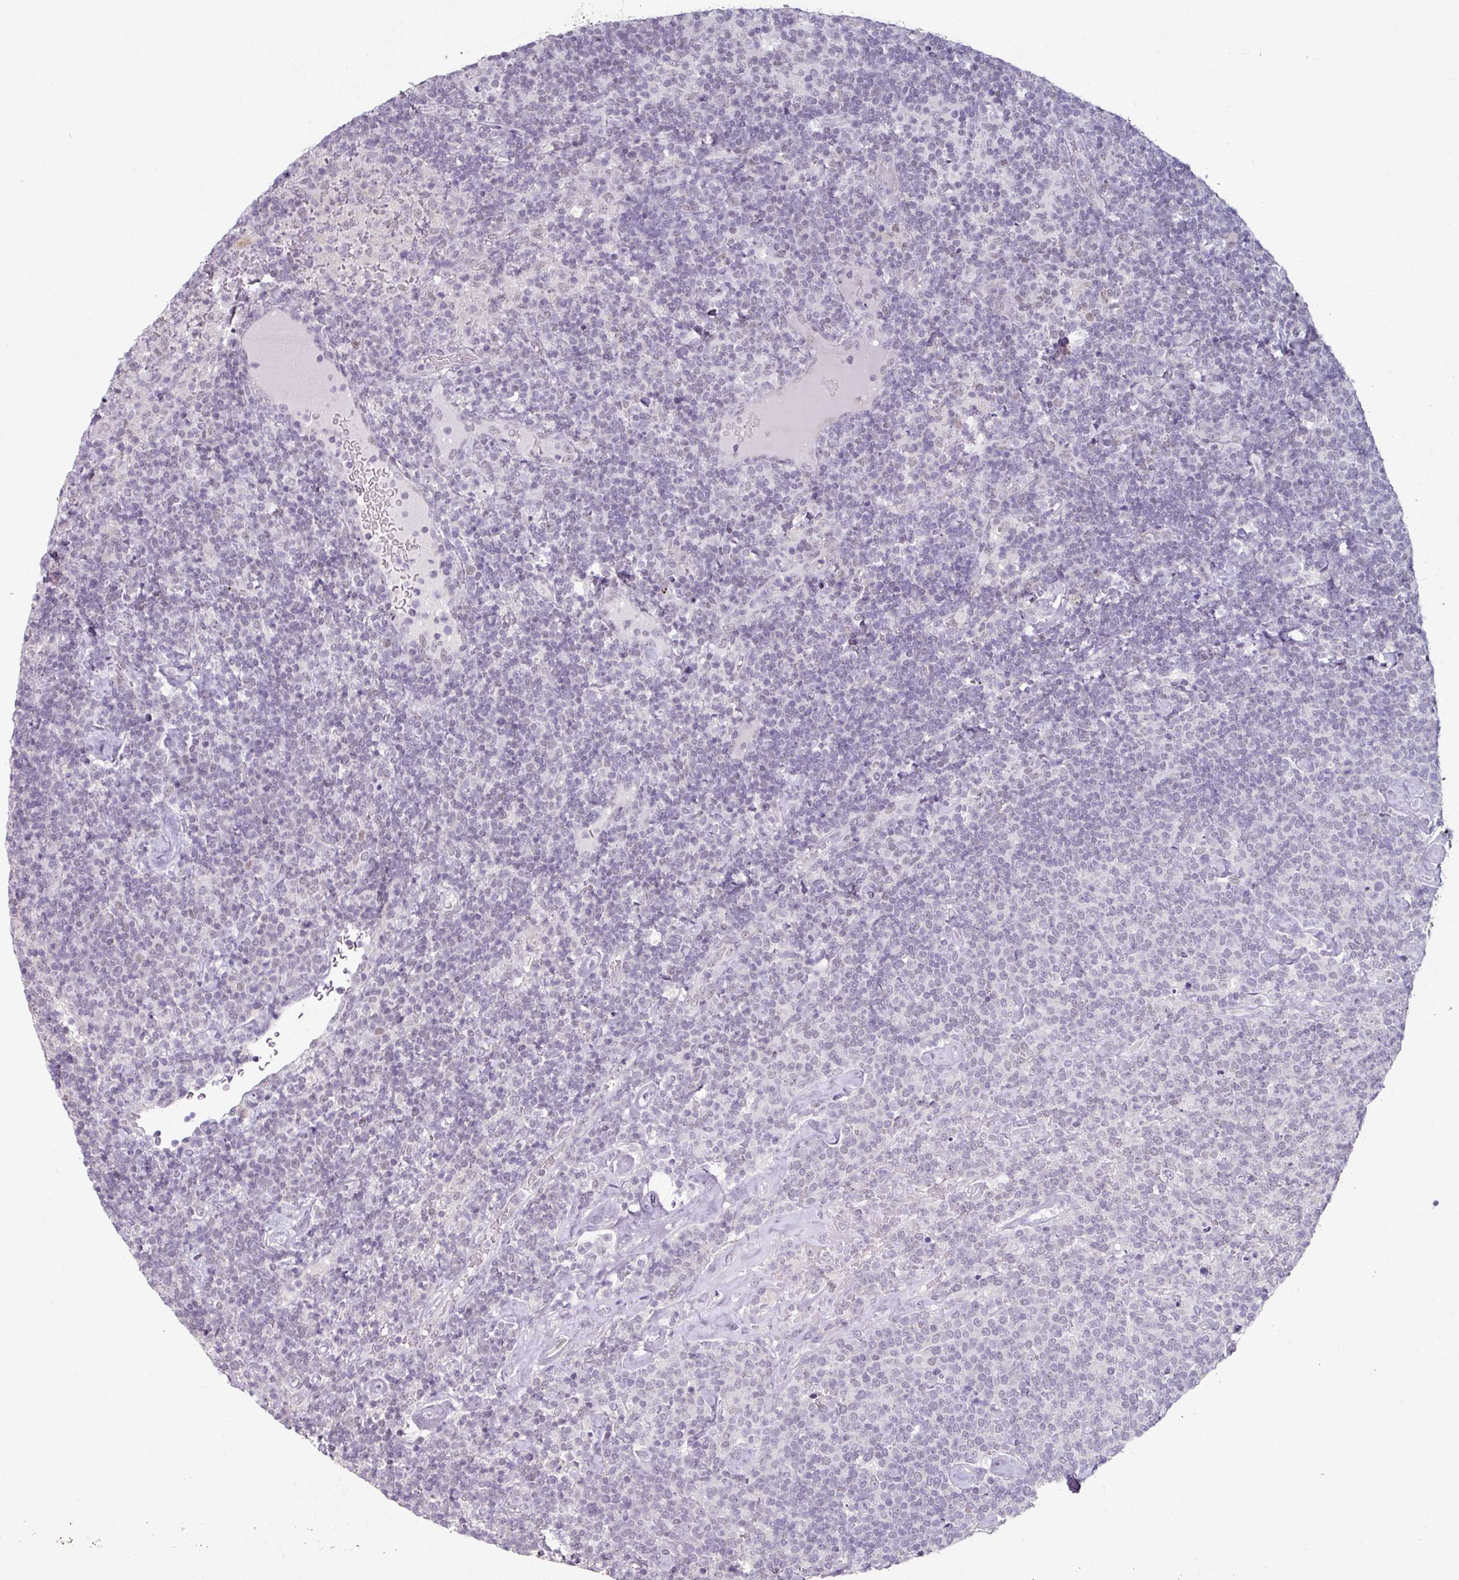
{"staining": {"intensity": "negative", "quantity": "none", "location": "none"}, "tissue": "lymphoma", "cell_type": "Tumor cells", "image_type": "cancer", "snomed": [{"axis": "morphology", "description": "Malignant lymphoma, non-Hodgkin's type, High grade"}, {"axis": "topography", "description": "Lymph node"}], "caption": "Immunohistochemistry photomicrograph of human malignant lymphoma, non-Hodgkin's type (high-grade) stained for a protein (brown), which exhibits no expression in tumor cells. The staining was performed using DAB to visualize the protein expression in brown, while the nuclei were stained in blue with hematoxylin (Magnification: 20x).", "gene": "ELK1", "patient": {"sex": "male", "age": 61}}